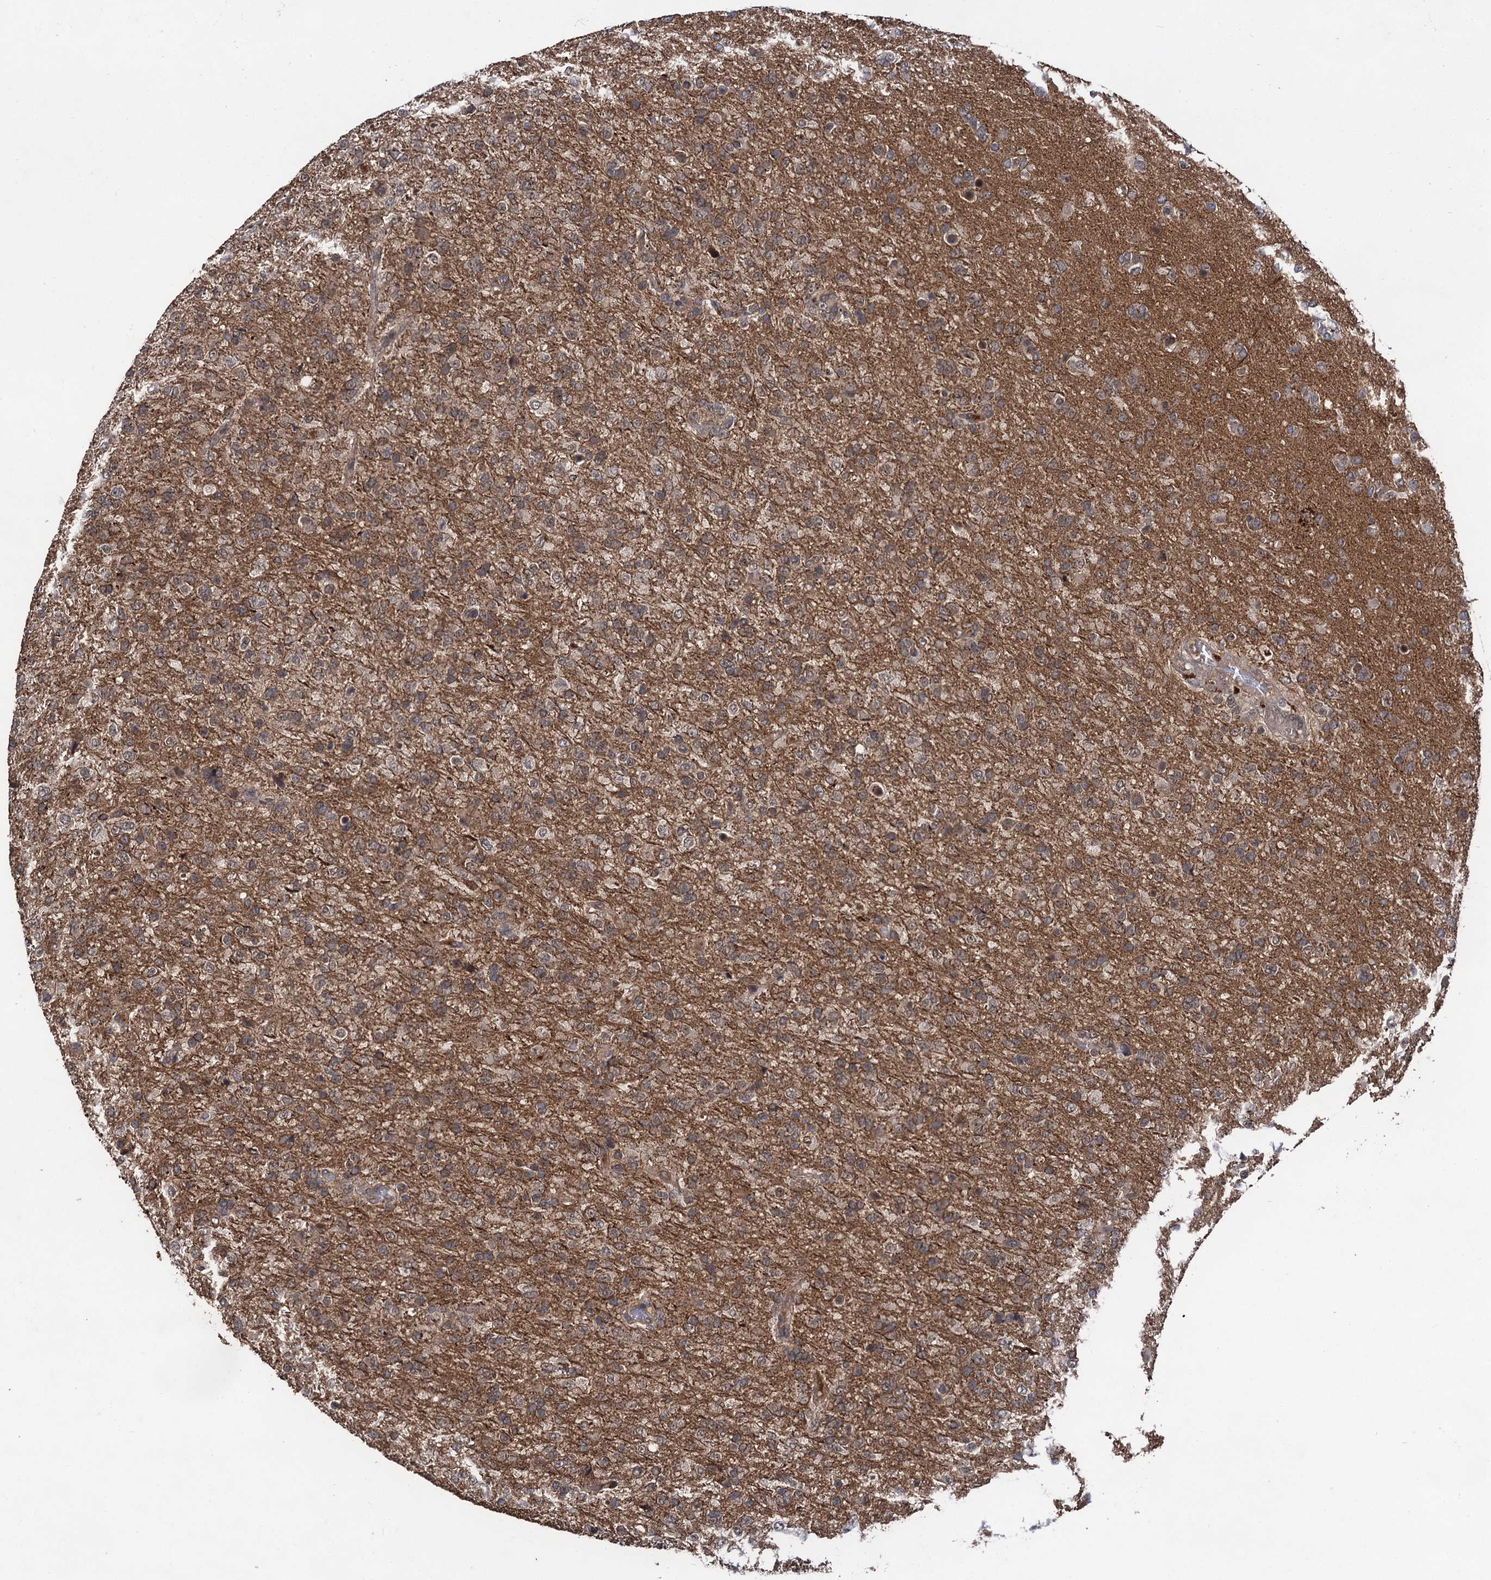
{"staining": {"intensity": "negative", "quantity": "none", "location": "none"}, "tissue": "glioma", "cell_type": "Tumor cells", "image_type": "cancer", "snomed": [{"axis": "morphology", "description": "Glioma, malignant, High grade"}, {"axis": "topography", "description": "Brain"}], "caption": "Immunohistochemical staining of human malignant high-grade glioma exhibits no significant expression in tumor cells.", "gene": "MBD6", "patient": {"sex": "female", "age": 74}}